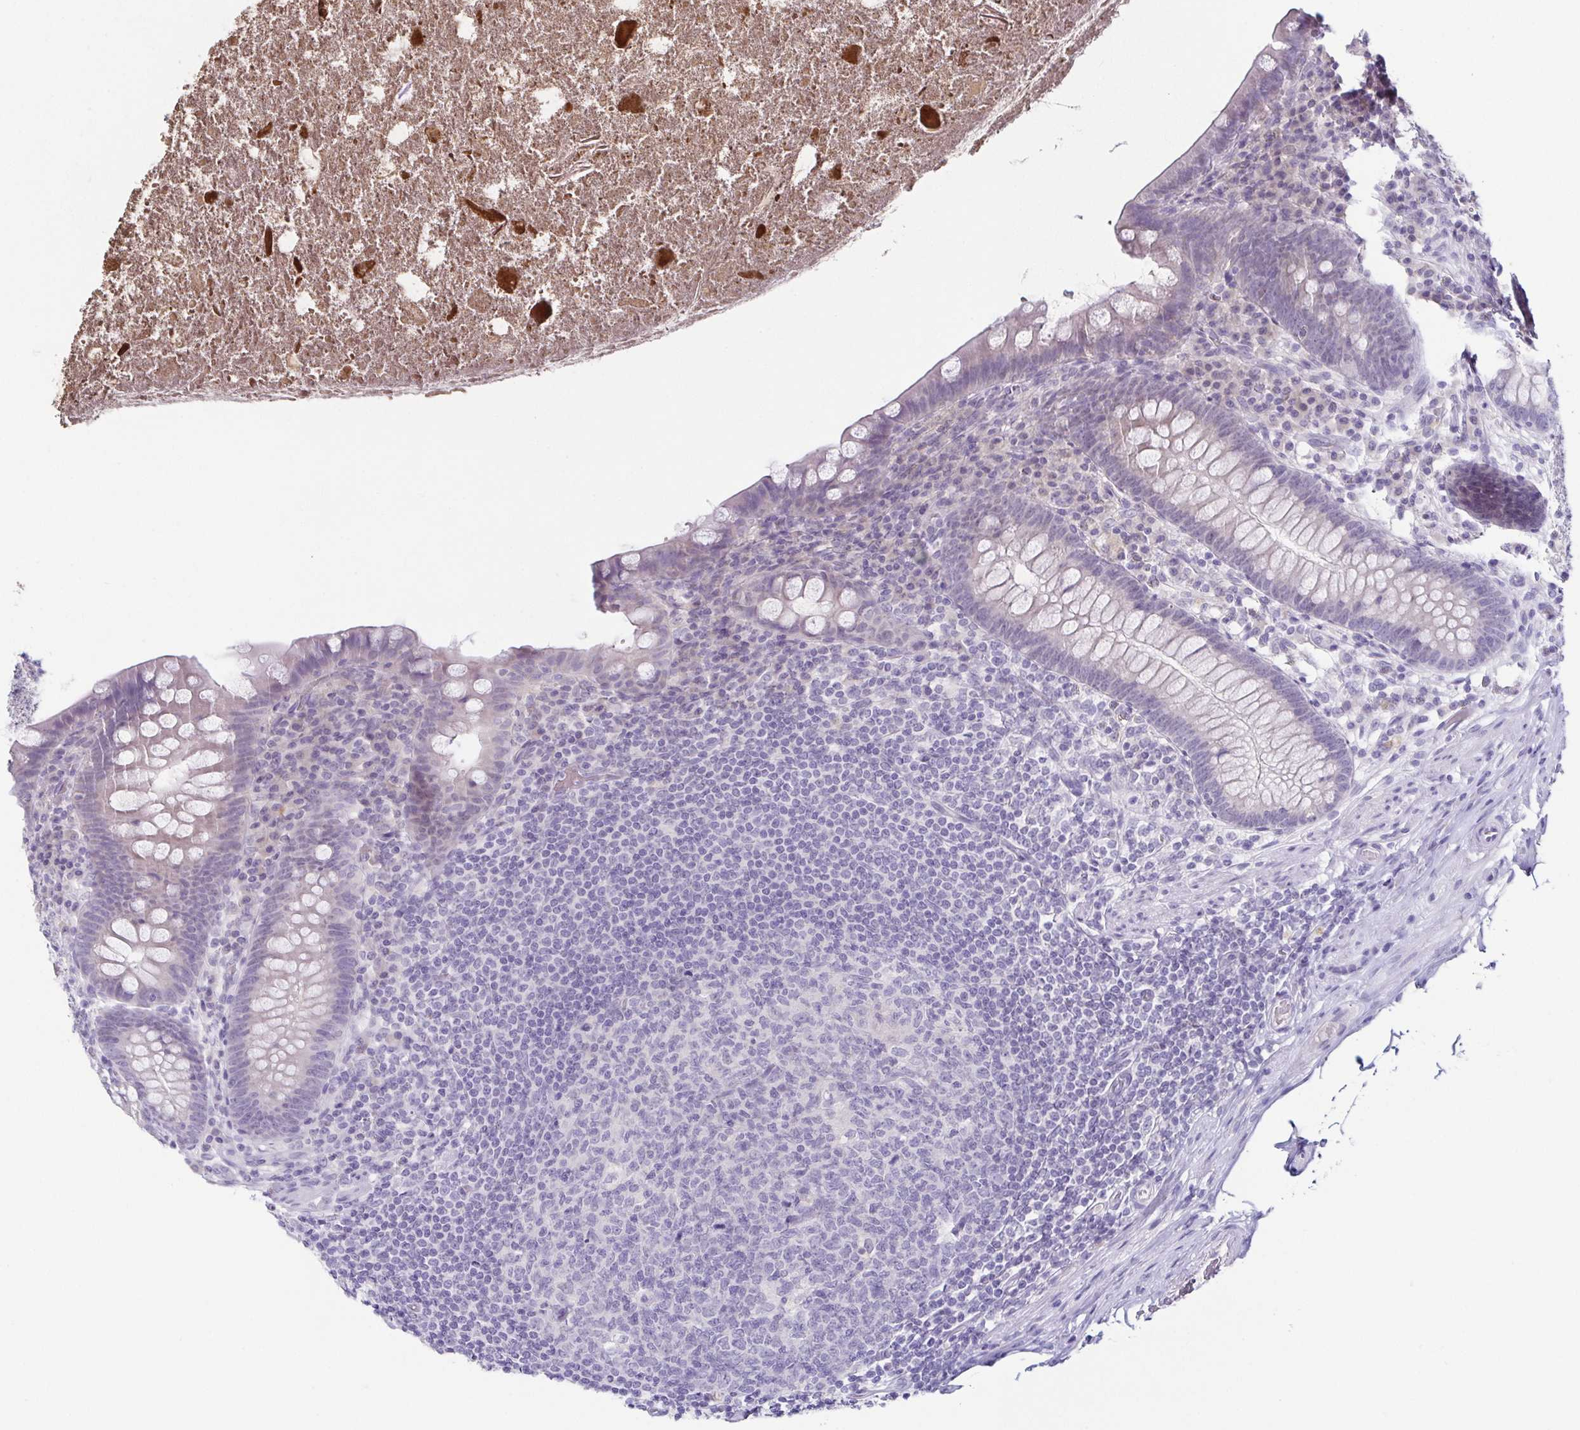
{"staining": {"intensity": "negative", "quantity": "none", "location": "none"}, "tissue": "appendix", "cell_type": "Glandular cells", "image_type": "normal", "snomed": [{"axis": "morphology", "description": "Normal tissue, NOS"}, {"axis": "topography", "description": "Appendix"}], "caption": "Glandular cells are negative for brown protein staining in normal appendix. (DAB (3,3'-diaminobenzidine) immunohistochemistry (IHC), high magnification).", "gene": "TP73", "patient": {"sex": "male", "age": 71}}